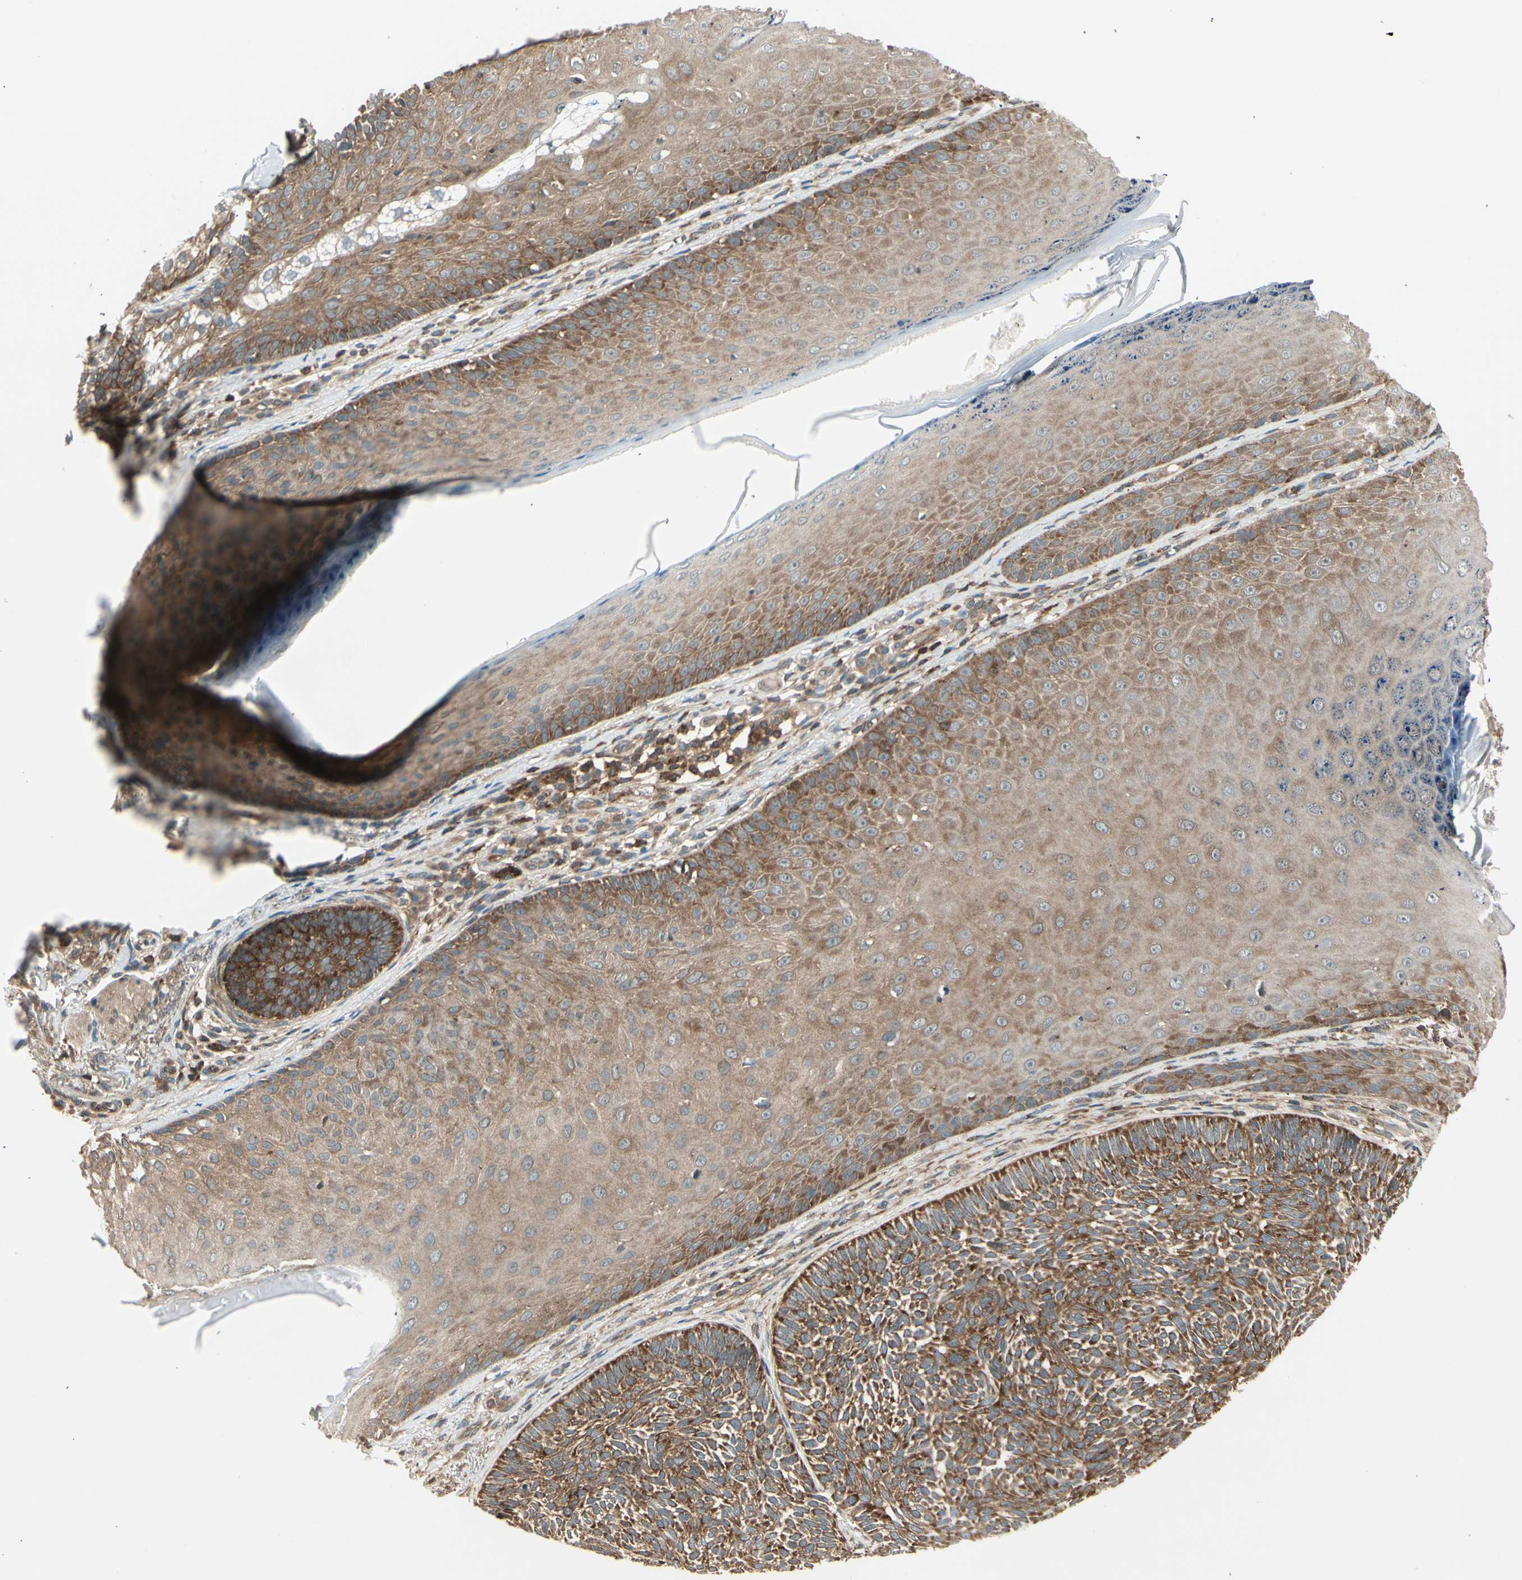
{"staining": {"intensity": "strong", "quantity": ">75%", "location": "cytoplasmic/membranous"}, "tissue": "skin cancer", "cell_type": "Tumor cells", "image_type": "cancer", "snomed": [{"axis": "morphology", "description": "Normal tissue, NOS"}, {"axis": "morphology", "description": "Basal cell carcinoma"}, {"axis": "topography", "description": "Skin"}], "caption": "A high amount of strong cytoplasmic/membranous positivity is seen in about >75% of tumor cells in skin cancer (basal cell carcinoma) tissue.", "gene": "OXSR1", "patient": {"sex": "male", "age": 52}}